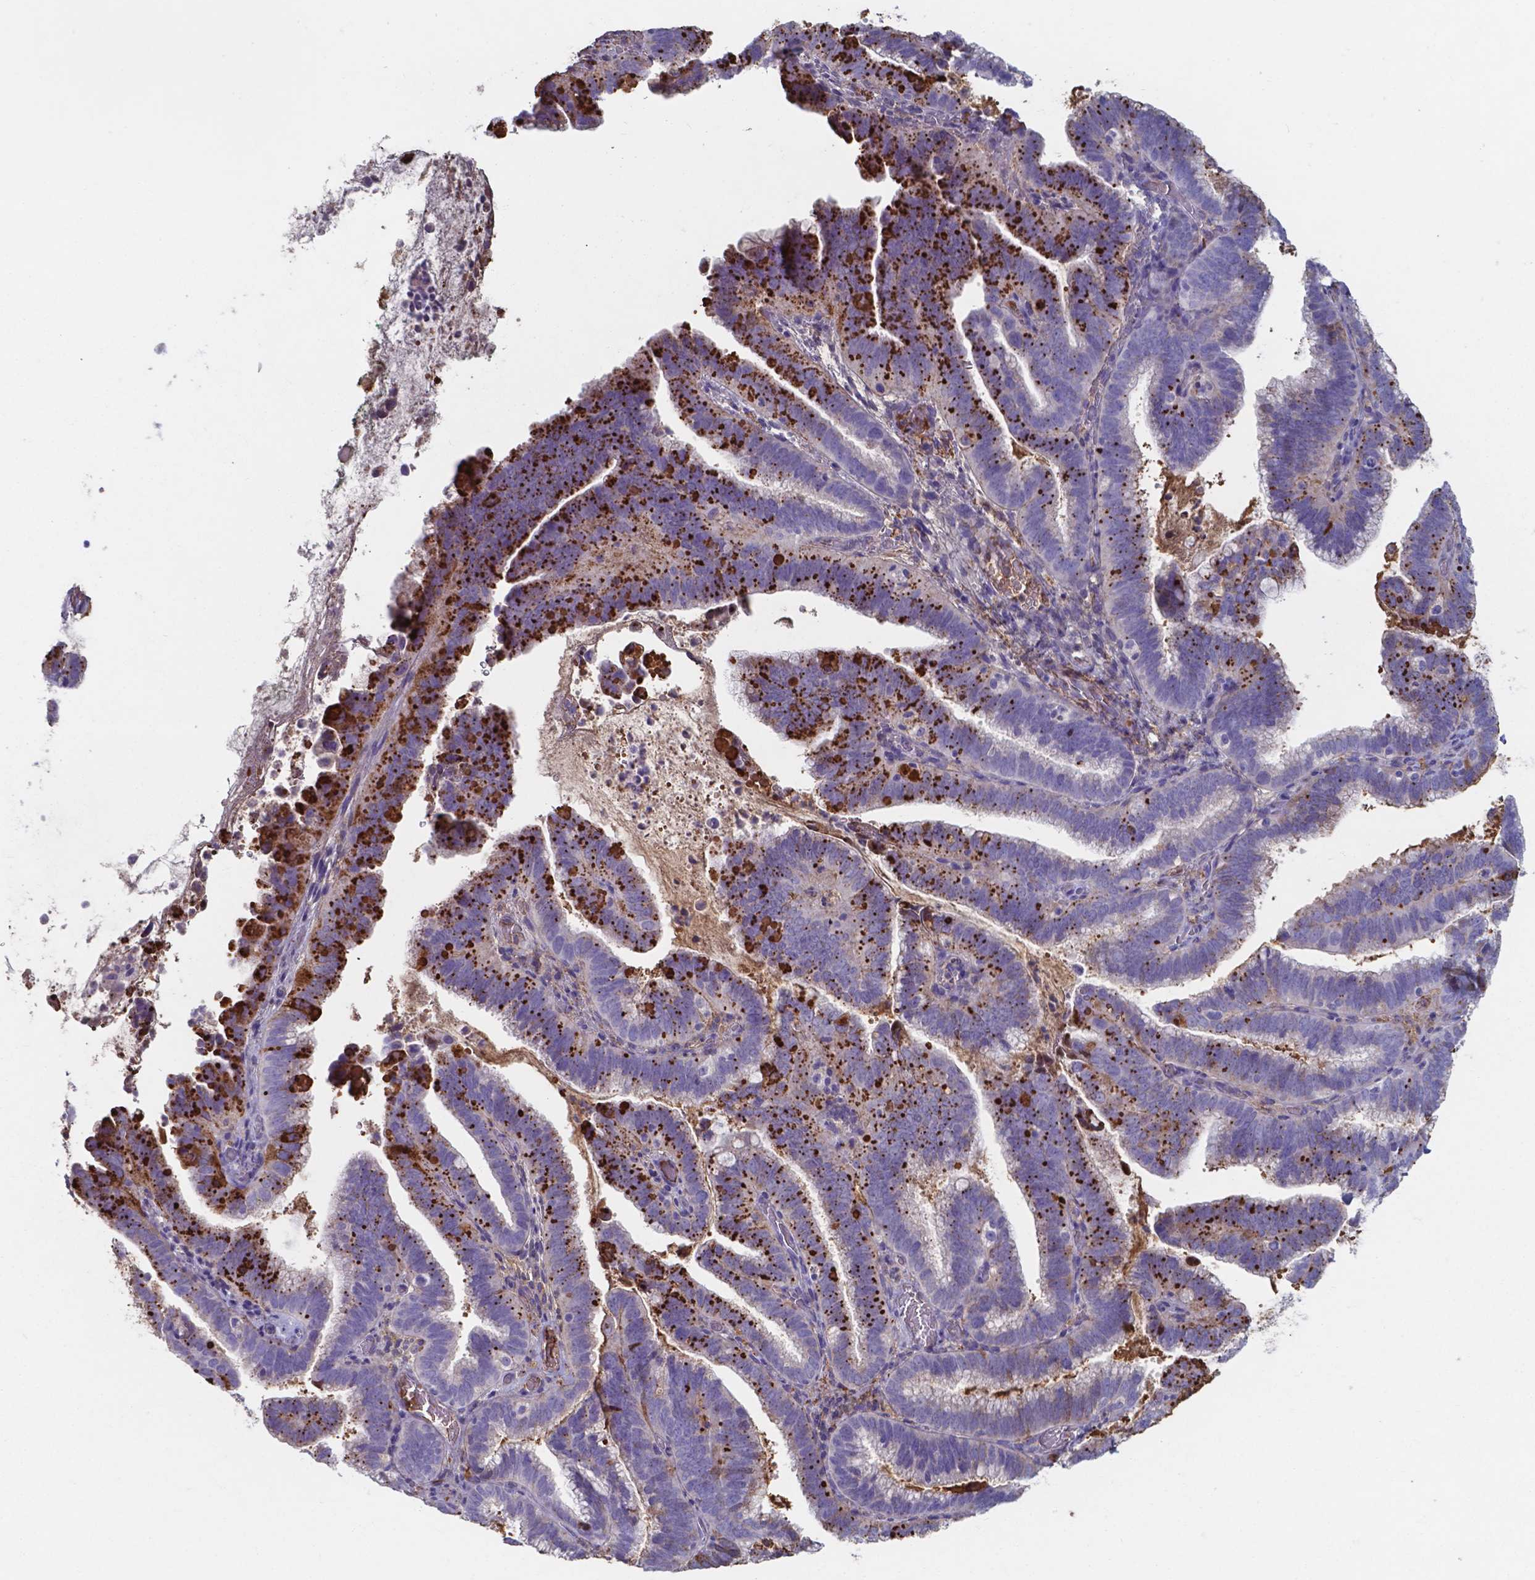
{"staining": {"intensity": "moderate", "quantity": "25%-75%", "location": "cytoplasmic/membranous,nuclear"}, "tissue": "cervical cancer", "cell_type": "Tumor cells", "image_type": "cancer", "snomed": [{"axis": "morphology", "description": "Adenocarcinoma, NOS"}, {"axis": "topography", "description": "Cervix"}], "caption": "Immunohistochemistry (DAB (3,3'-diaminobenzidine)) staining of adenocarcinoma (cervical) shows moderate cytoplasmic/membranous and nuclear protein staining in approximately 25%-75% of tumor cells. (DAB IHC with brightfield microscopy, high magnification).", "gene": "SERPINA1", "patient": {"sex": "female", "age": 61}}